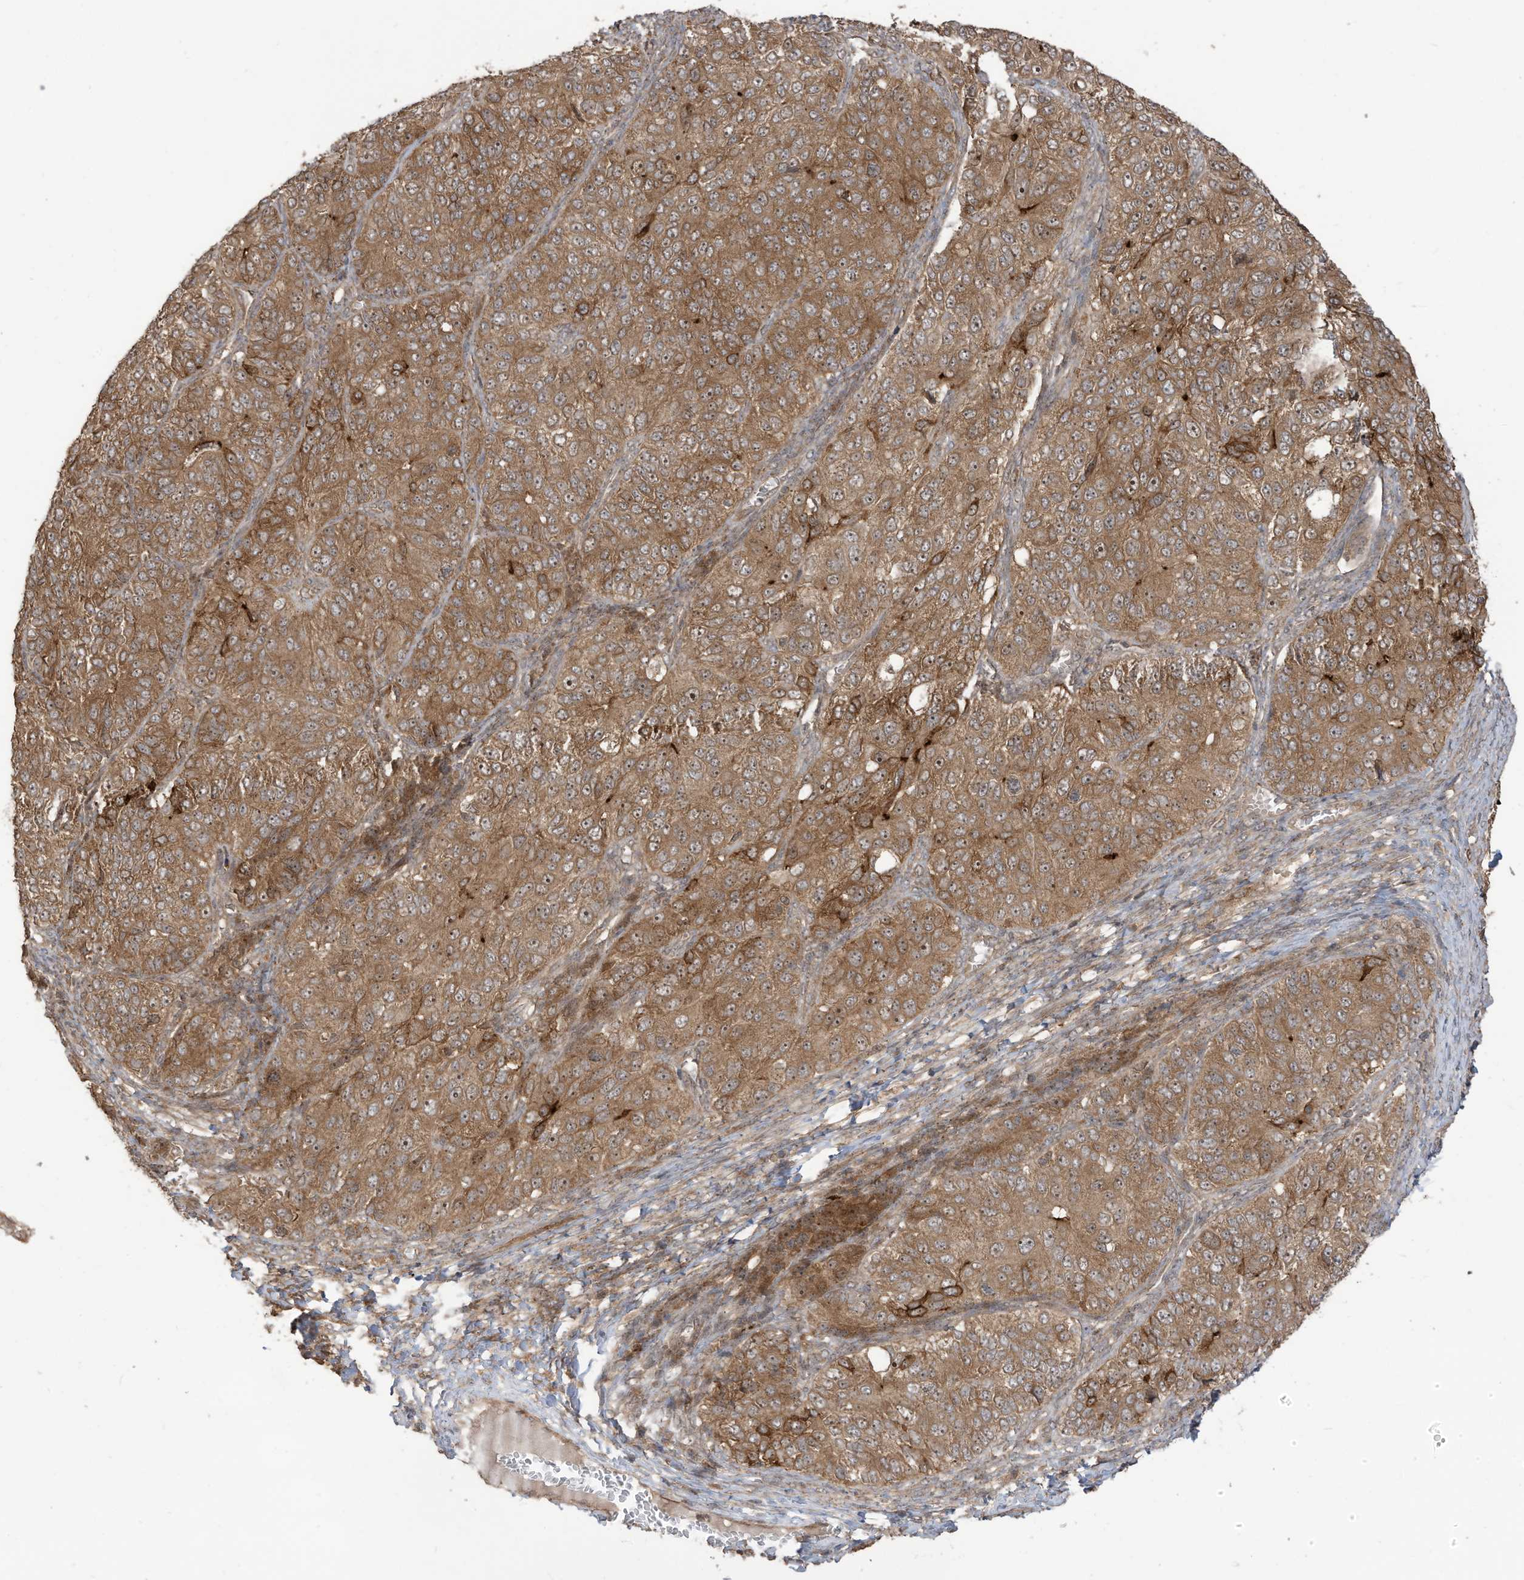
{"staining": {"intensity": "moderate", "quantity": ">75%", "location": "cytoplasmic/membranous,nuclear"}, "tissue": "ovarian cancer", "cell_type": "Tumor cells", "image_type": "cancer", "snomed": [{"axis": "morphology", "description": "Carcinoma, endometroid"}, {"axis": "topography", "description": "Ovary"}], "caption": "Immunohistochemistry staining of endometroid carcinoma (ovarian), which exhibits medium levels of moderate cytoplasmic/membranous and nuclear positivity in about >75% of tumor cells indicating moderate cytoplasmic/membranous and nuclear protein positivity. The staining was performed using DAB (brown) for protein detection and nuclei were counterstained in hematoxylin (blue).", "gene": "CARF", "patient": {"sex": "female", "age": 51}}